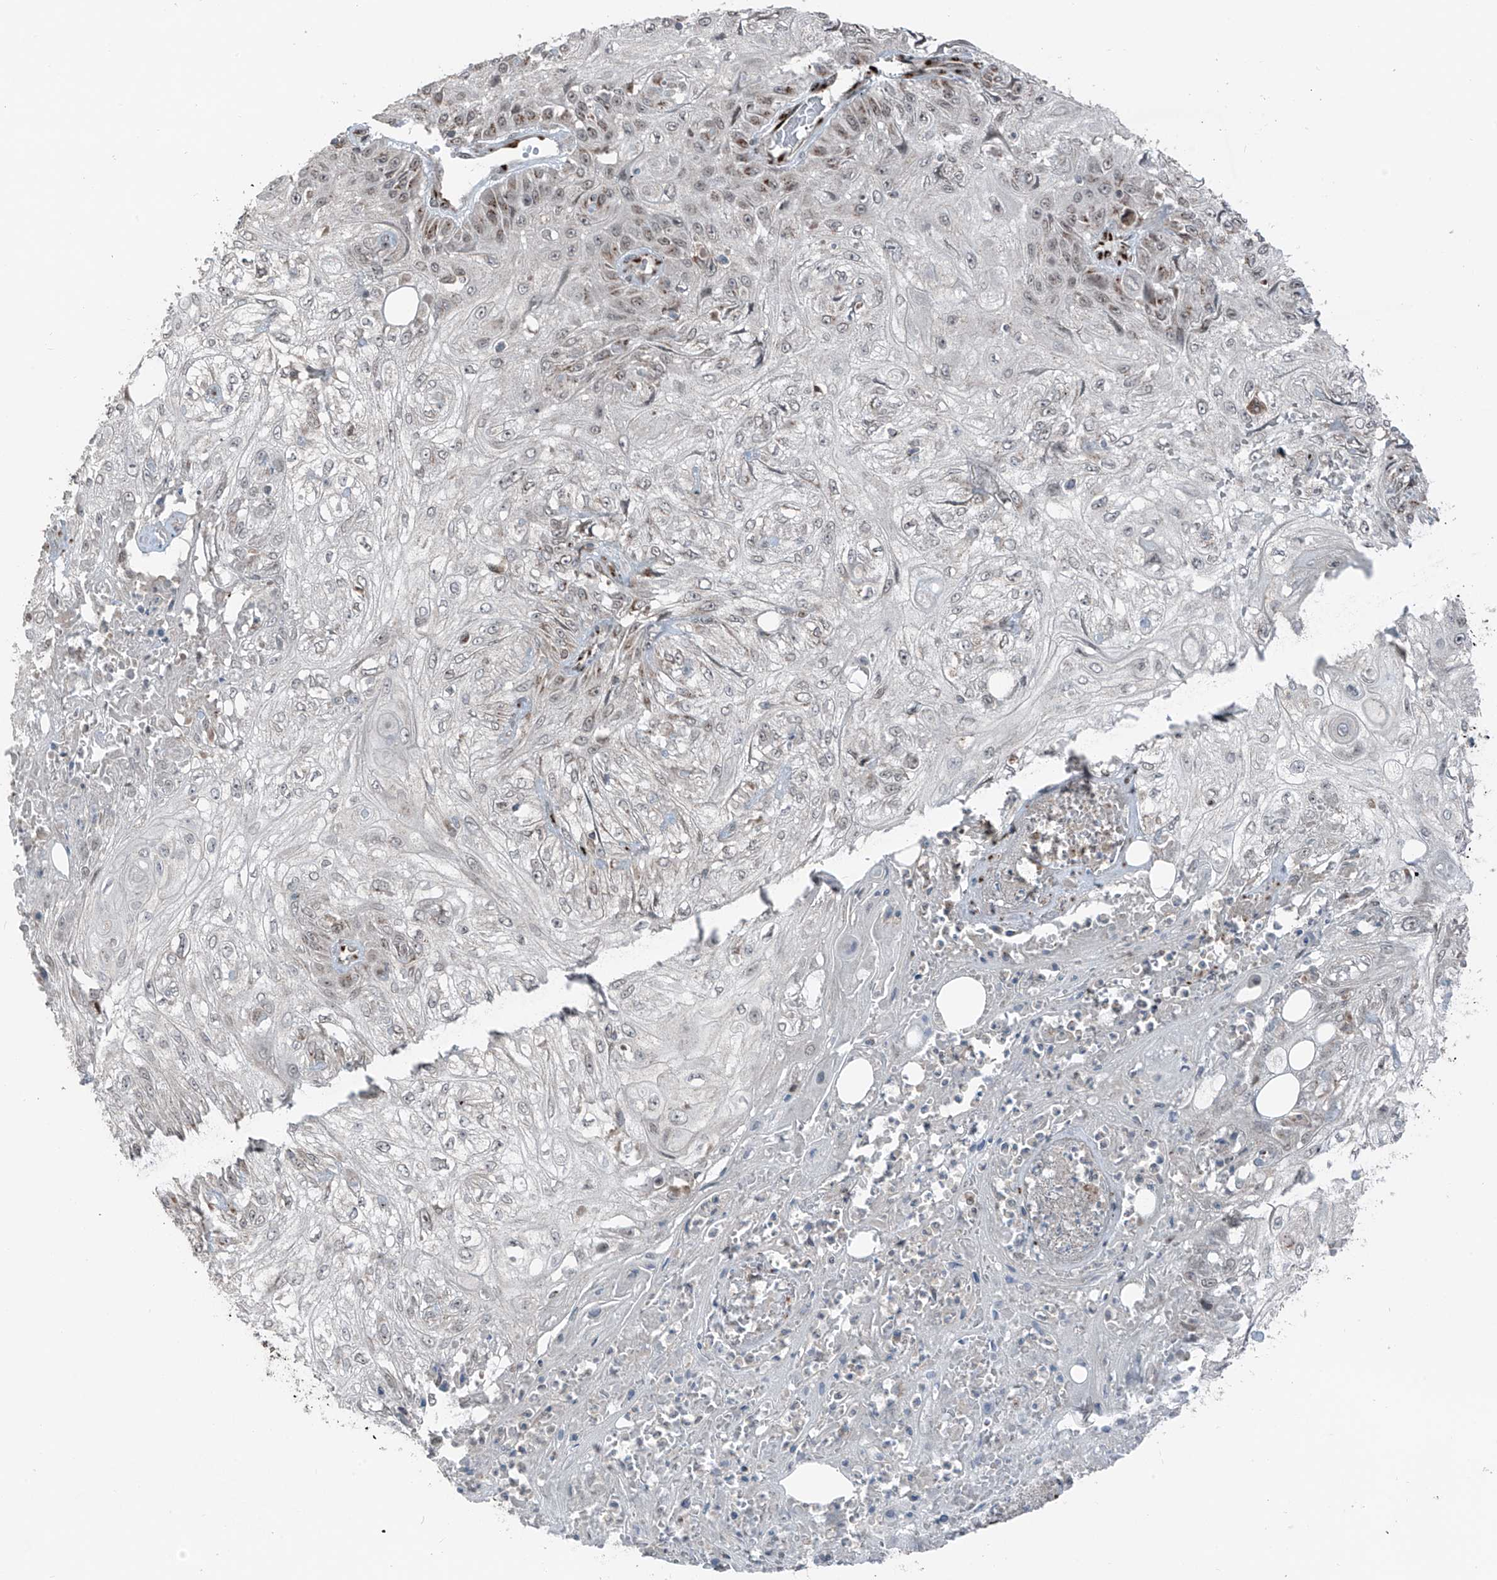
{"staining": {"intensity": "moderate", "quantity": "<25%", "location": "cytoplasmic/membranous"}, "tissue": "skin cancer", "cell_type": "Tumor cells", "image_type": "cancer", "snomed": [{"axis": "morphology", "description": "Squamous cell carcinoma, NOS"}, {"axis": "morphology", "description": "Squamous cell carcinoma, metastatic, NOS"}, {"axis": "topography", "description": "Skin"}, {"axis": "topography", "description": "Lymph node"}], "caption": "Skin cancer (metastatic squamous cell carcinoma) stained with a brown dye displays moderate cytoplasmic/membranous positive staining in about <25% of tumor cells.", "gene": "ERLEC1", "patient": {"sex": "male", "age": 75}}